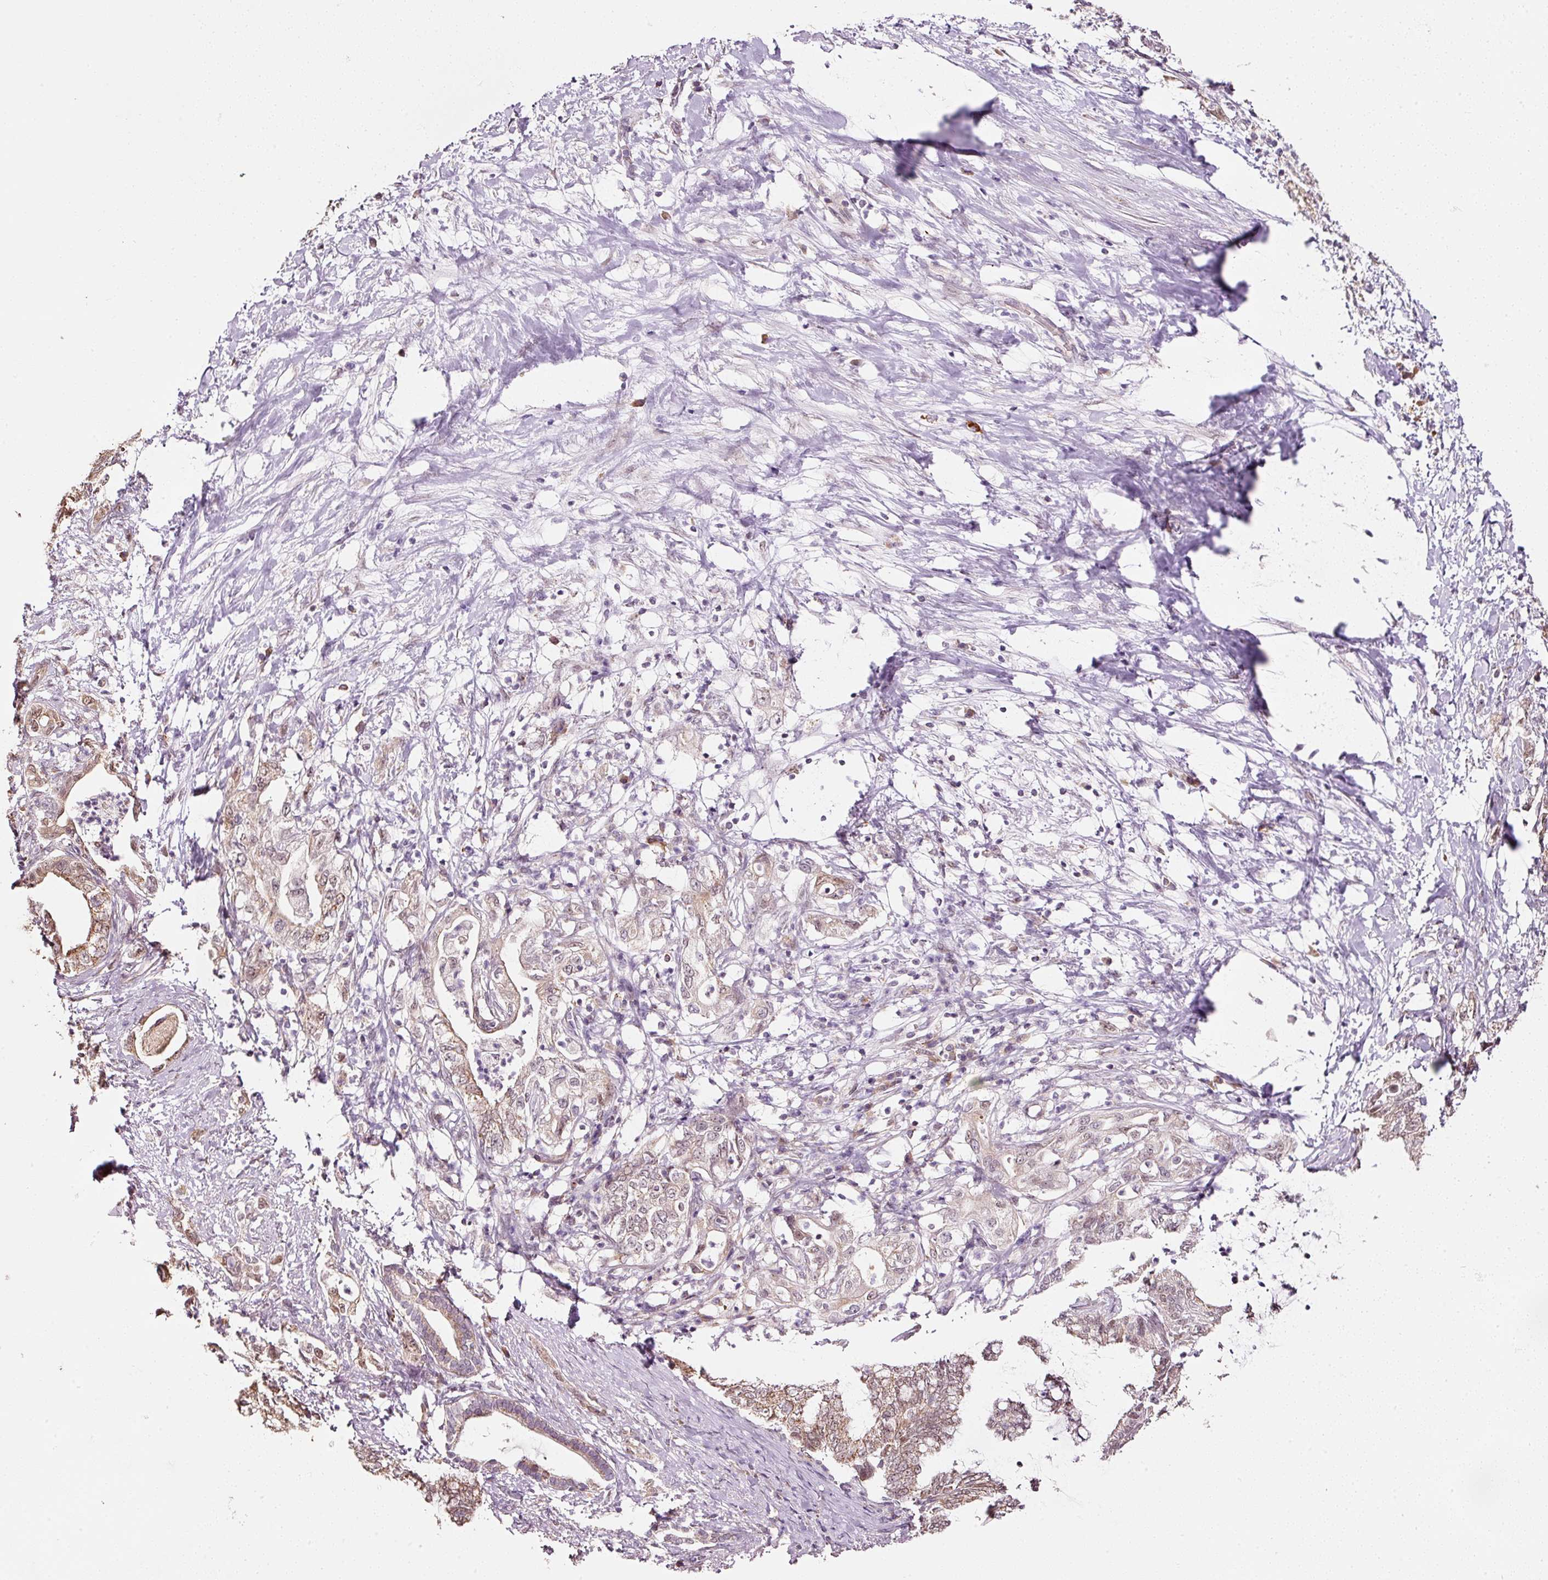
{"staining": {"intensity": "moderate", "quantity": ">75%", "location": "cytoplasmic/membranous,nuclear"}, "tissue": "pancreatic cancer", "cell_type": "Tumor cells", "image_type": "cancer", "snomed": [{"axis": "morphology", "description": "Adenocarcinoma, NOS"}, {"axis": "topography", "description": "Pancreas"}], "caption": "Immunohistochemistry (IHC) of human pancreatic adenocarcinoma displays medium levels of moderate cytoplasmic/membranous and nuclear positivity in approximately >75% of tumor cells. Nuclei are stained in blue.", "gene": "ZNF460", "patient": {"sex": "female", "age": 73}}